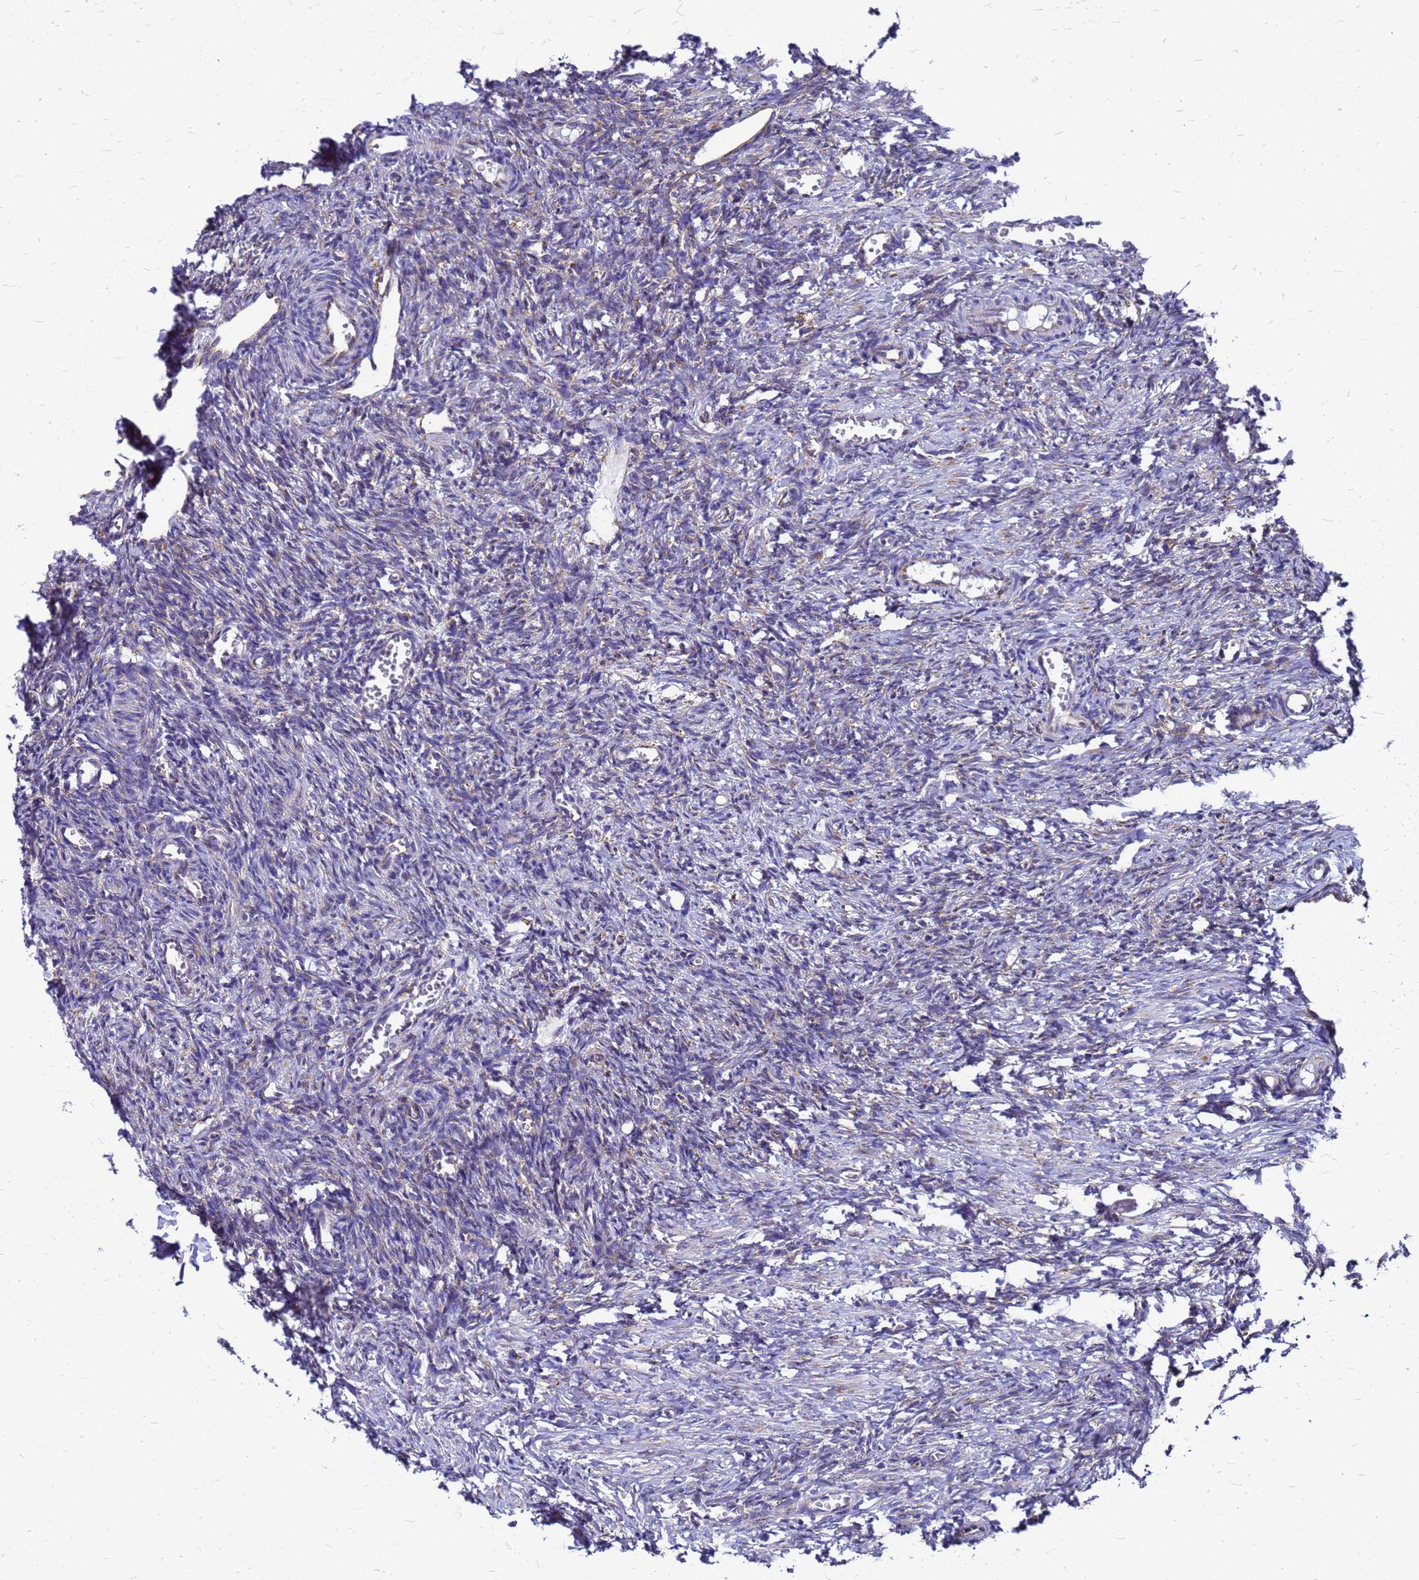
{"staining": {"intensity": "moderate", "quantity": ">75%", "location": "cytoplasmic/membranous"}, "tissue": "ovary", "cell_type": "Follicle cells", "image_type": "normal", "snomed": [{"axis": "morphology", "description": "Normal tissue, NOS"}, {"axis": "topography", "description": "Ovary"}], "caption": "An image of human ovary stained for a protein shows moderate cytoplasmic/membranous brown staining in follicle cells.", "gene": "EEF1D", "patient": {"sex": "female", "age": 27}}